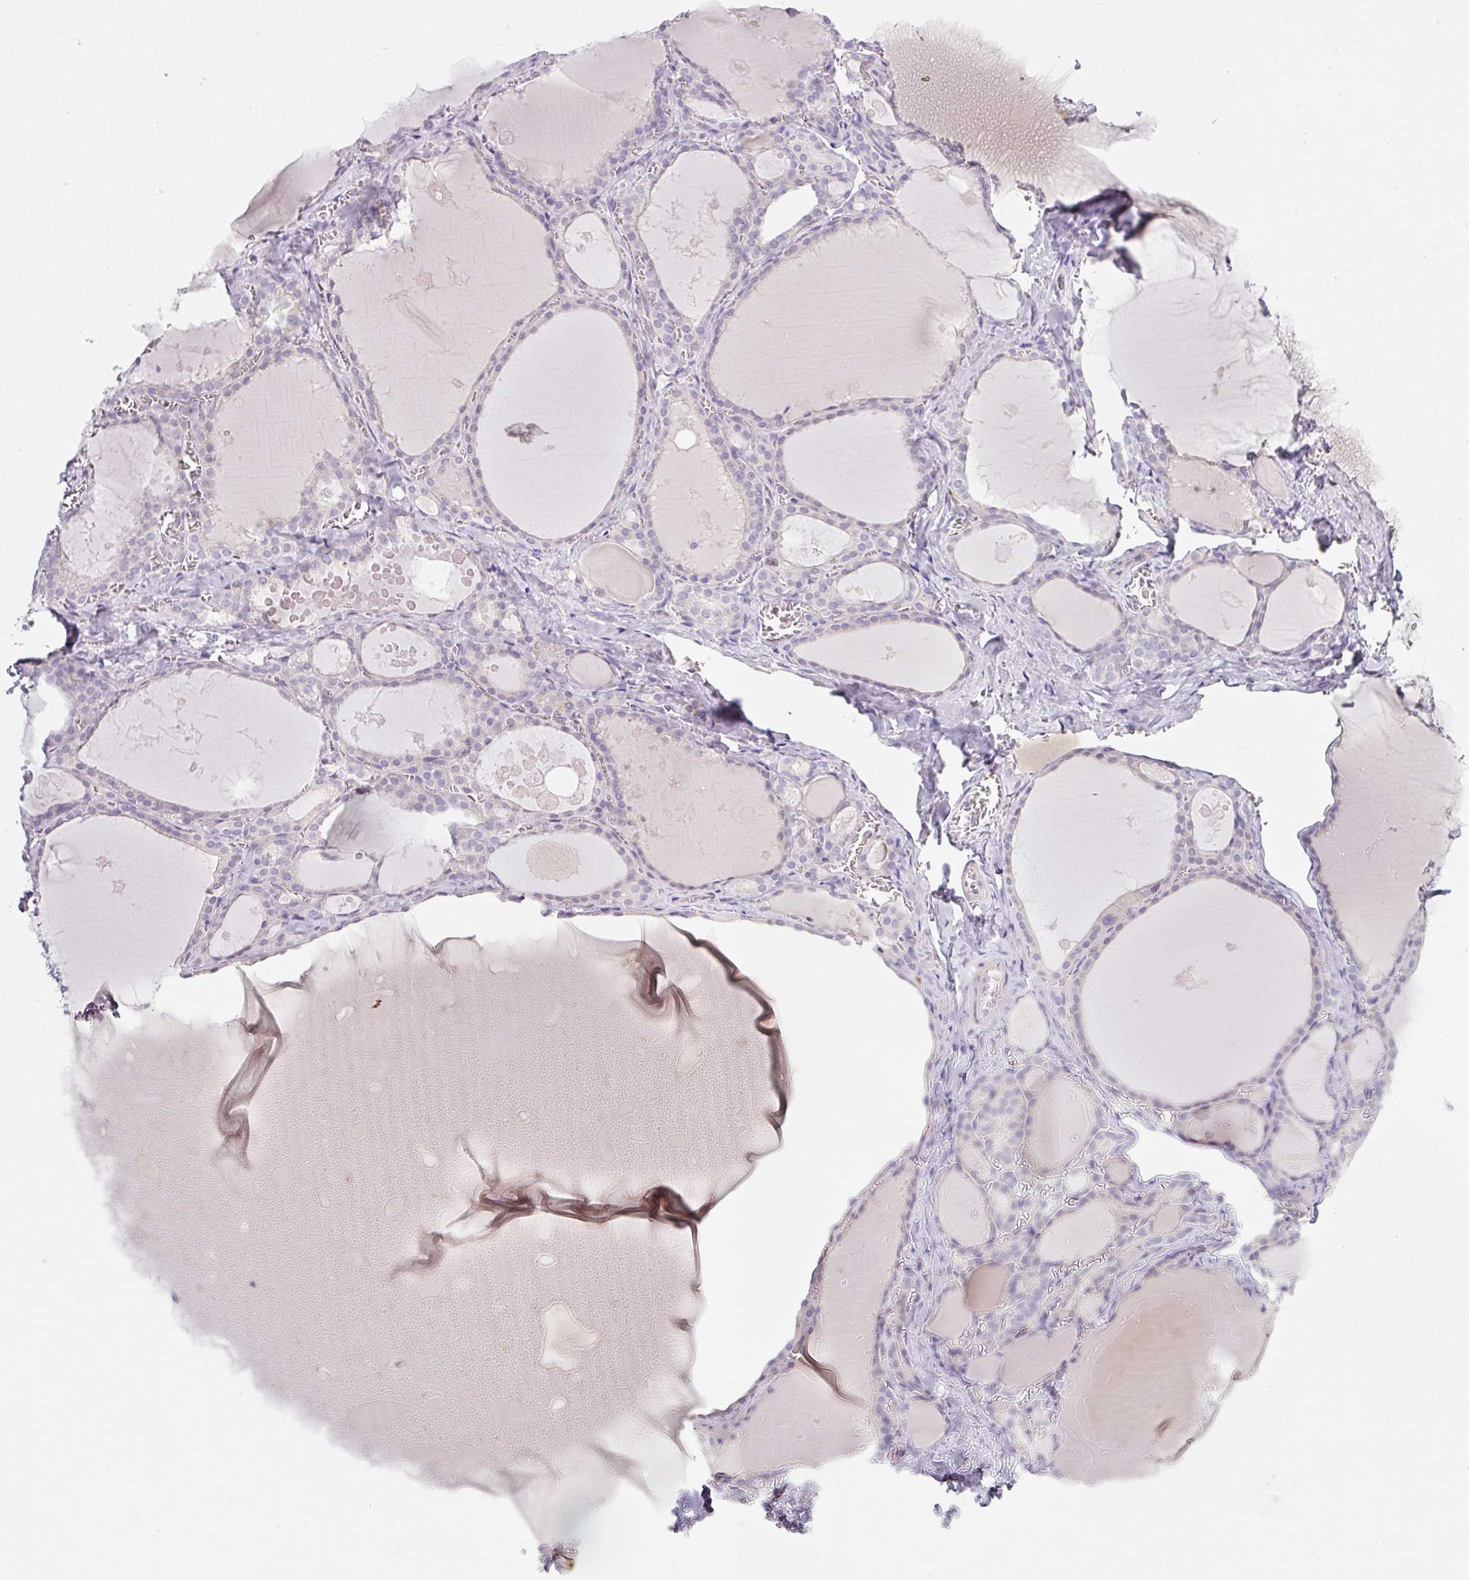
{"staining": {"intensity": "negative", "quantity": "none", "location": "none"}, "tissue": "thyroid gland", "cell_type": "Glandular cells", "image_type": "normal", "snomed": [{"axis": "morphology", "description": "Normal tissue, NOS"}, {"axis": "topography", "description": "Thyroid gland"}], "caption": "The micrograph shows no staining of glandular cells in unremarkable thyroid gland. Brightfield microscopy of immunohistochemistry (IHC) stained with DAB (brown) and hematoxylin (blue), captured at high magnification.", "gene": "FHAD1", "patient": {"sex": "male", "age": 56}}